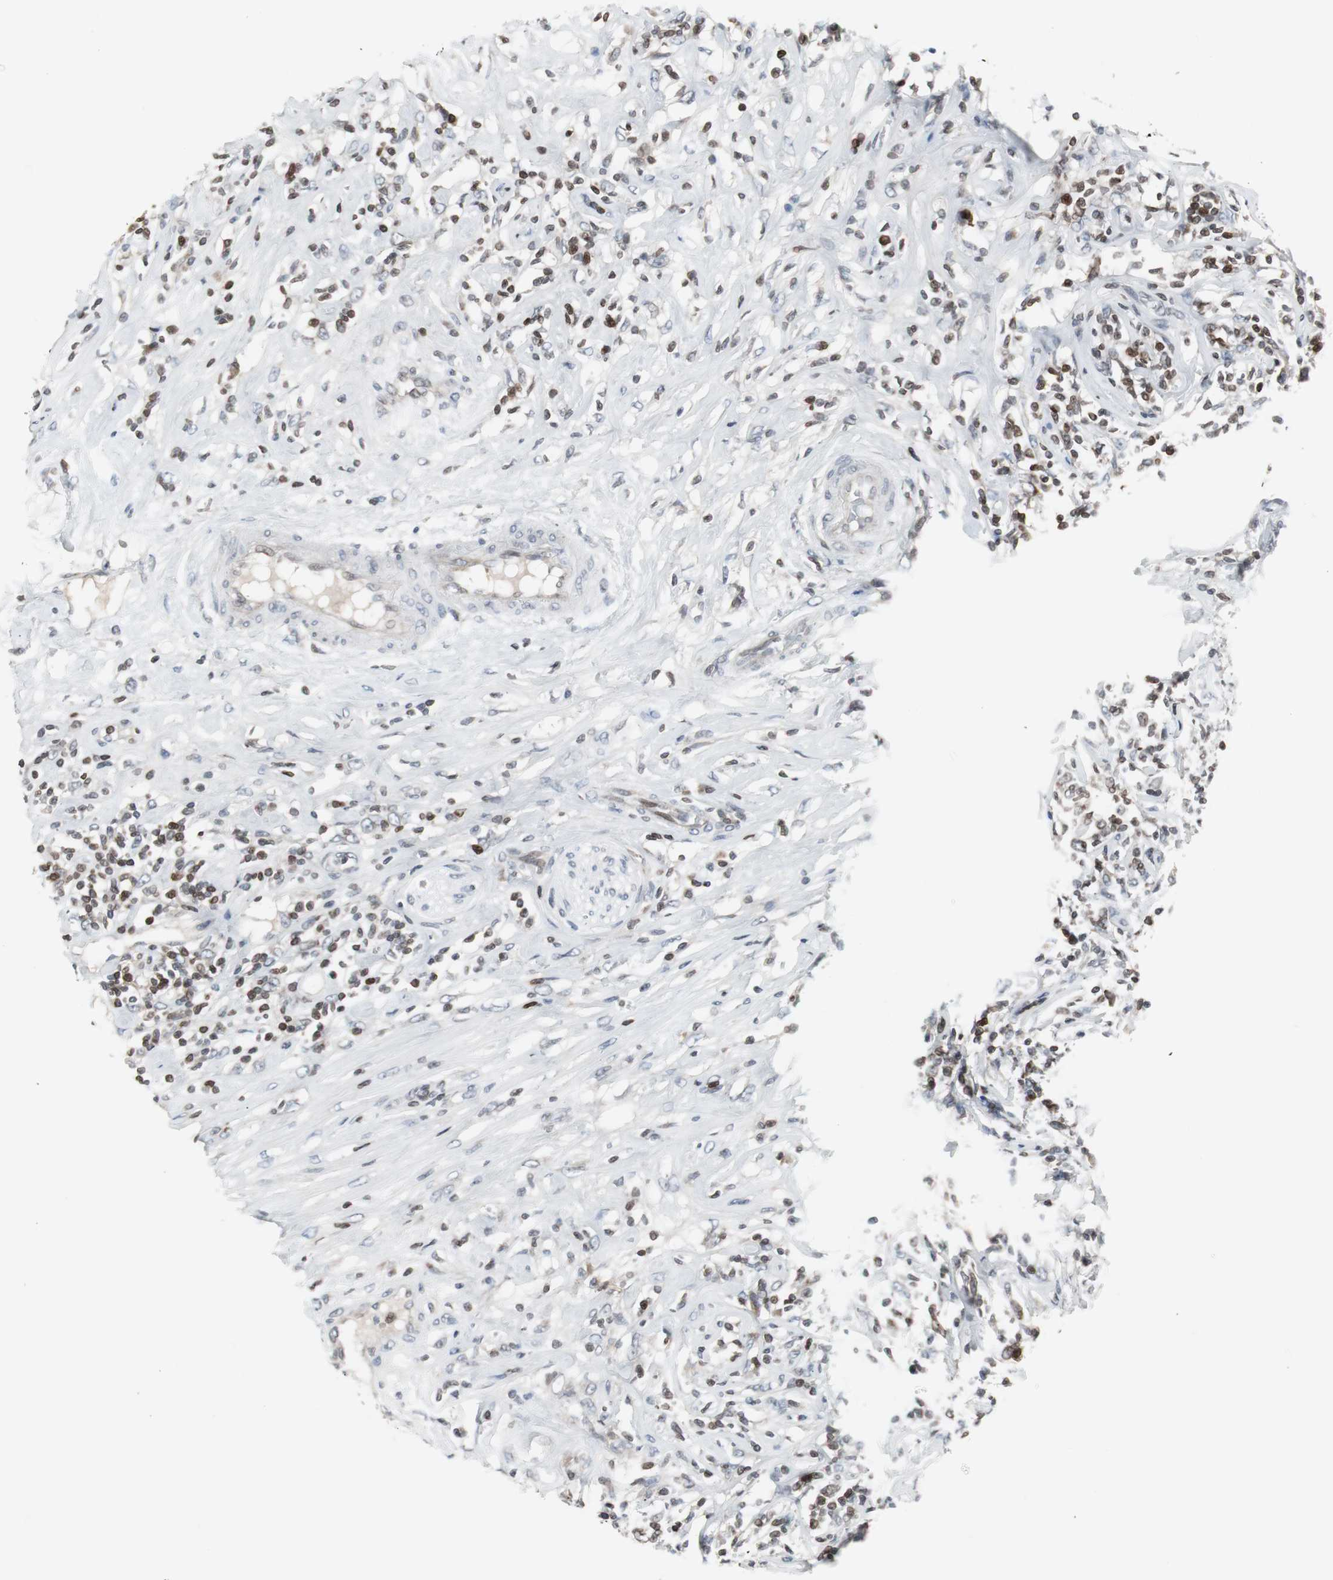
{"staining": {"intensity": "strong", "quantity": ">75%", "location": "cytoplasmic/membranous,nuclear"}, "tissue": "lymphoma", "cell_type": "Tumor cells", "image_type": "cancer", "snomed": [{"axis": "morphology", "description": "Malignant lymphoma, non-Hodgkin's type, High grade"}, {"axis": "topography", "description": "Lymph node"}], "caption": "Tumor cells display high levels of strong cytoplasmic/membranous and nuclear staining in about >75% of cells in human high-grade malignant lymphoma, non-Hodgkin's type.", "gene": "ZNF396", "patient": {"sex": "female", "age": 84}}